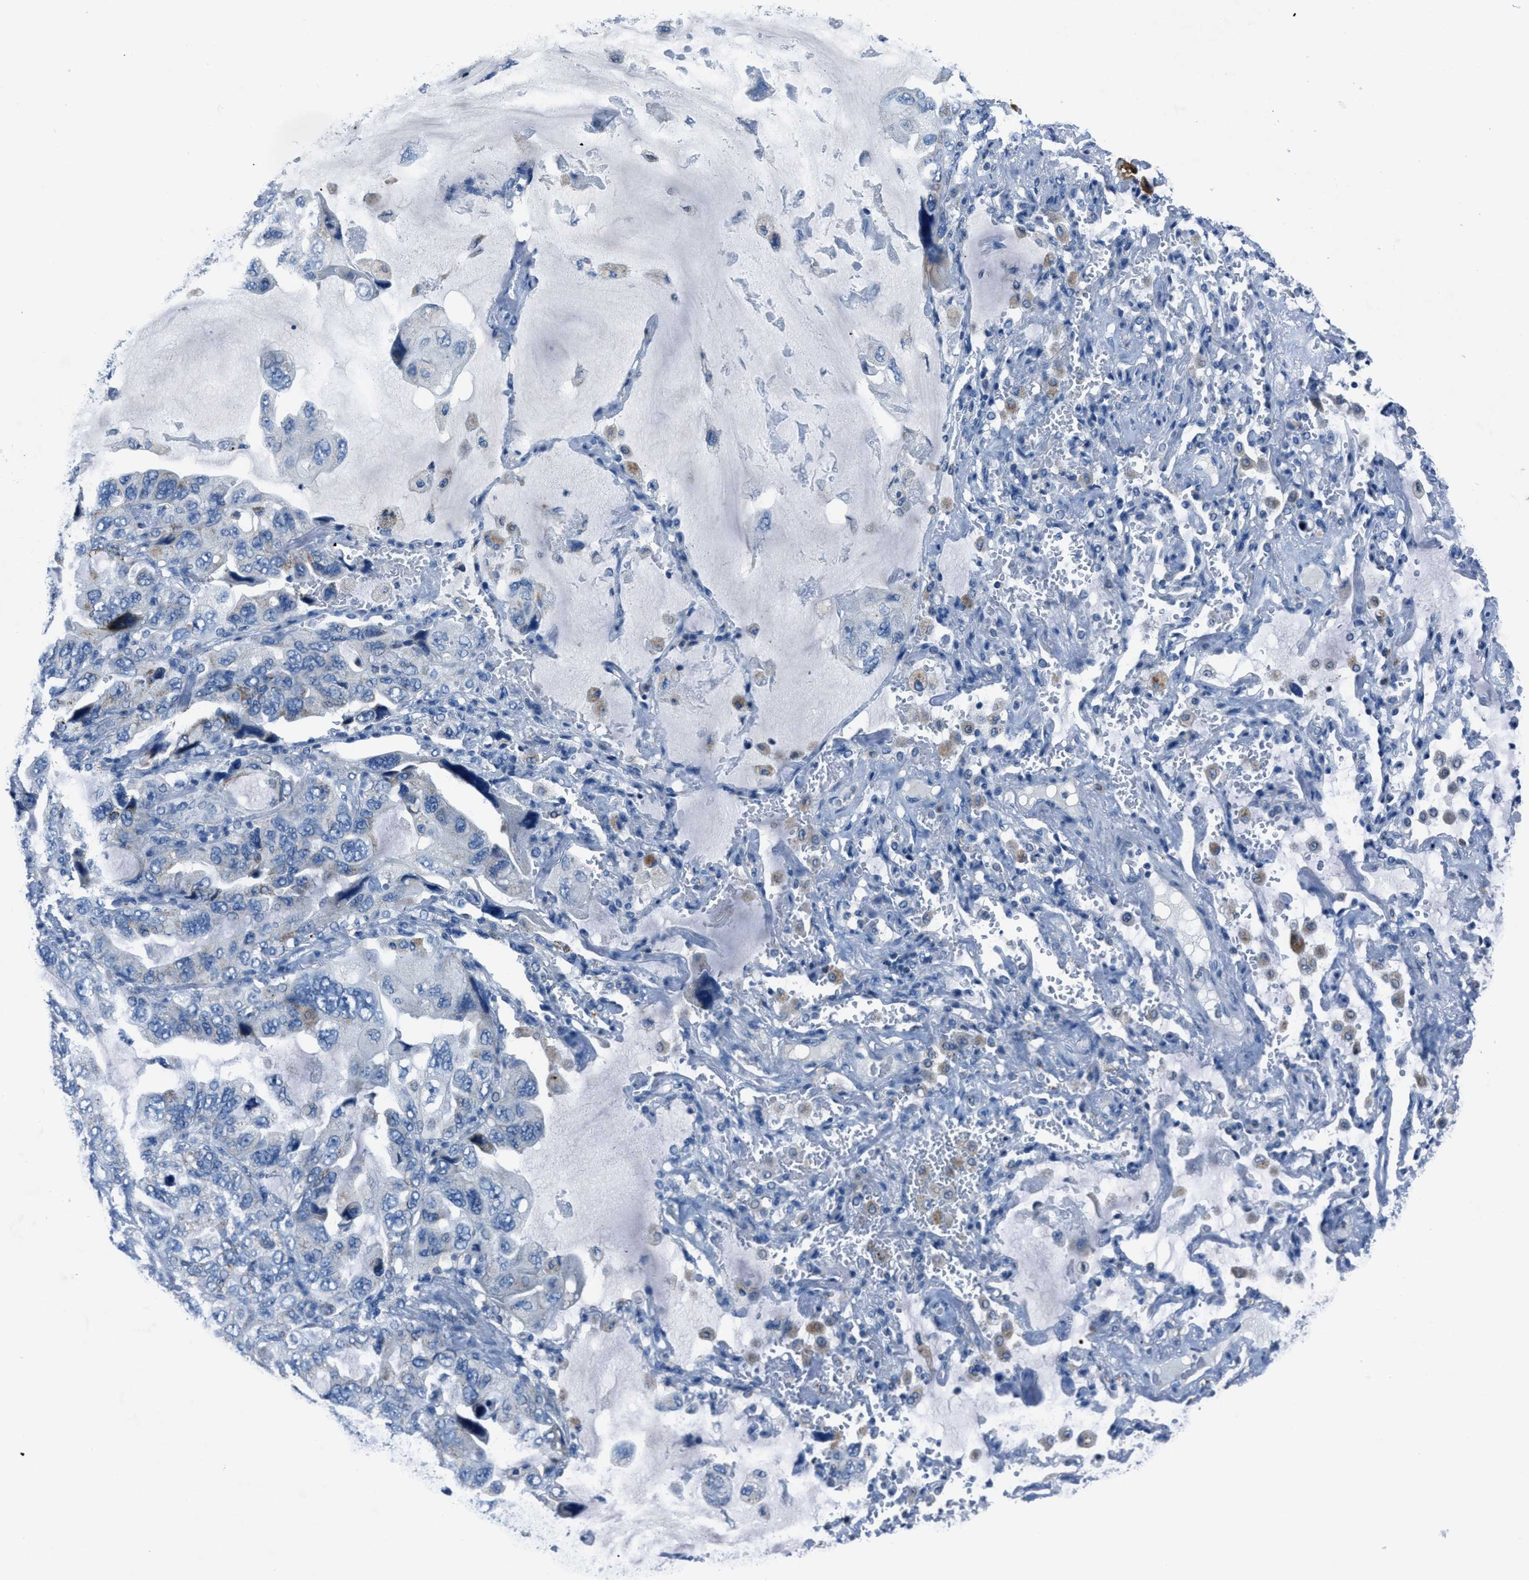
{"staining": {"intensity": "negative", "quantity": "none", "location": "none"}, "tissue": "lung cancer", "cell_type": "Tumor cells", "image_type": "cancer", "snomed": [{"axis": "morphology", "description": "Squamous cell carcinoma, NOS"}, {"axis": "topography", "description": "Lung"}], "caption": "IHC of squamous cell carcinoma (lung) demonstrates no positivity in tumor cells. The staining is performed using DAB brown chromogen with nuclei counter-stained in using hematoxylin.", "gene": "ADAM2", "patient": {"sex": "female", "age": 73}}